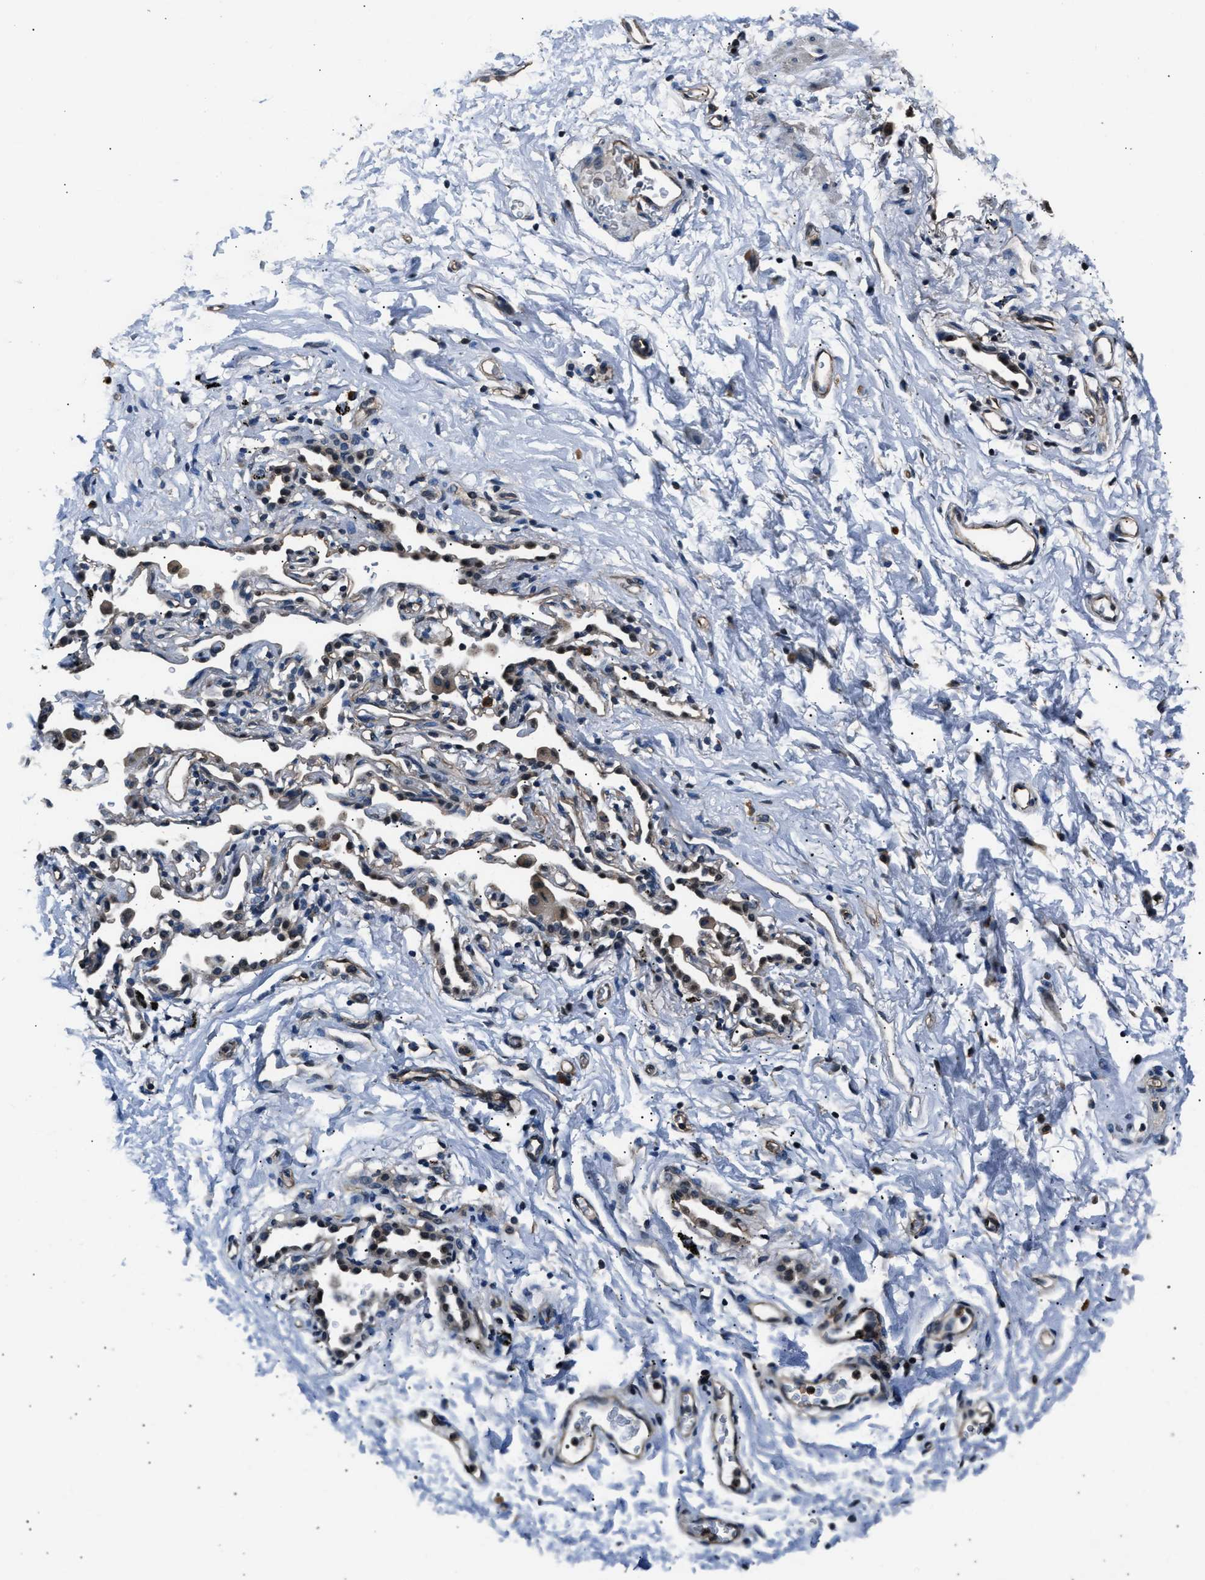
{"staining": {"intensity": "moderate", "quantity": "25%-75%", "location": "cytoplasmic/membranous"}, "tissue": "adipose tissue", "cell_type": "Adipocytes", "image_type": "normal", "snomed": [{"axis": "morphology", "description": "Normal tissue, NOS"}, {"axis": "topography", "description": "Cartilage tissue"}, {"axis": "topography", "description": "Bronchus"}], "caption": "An image showing moderate cytoplasmic/membranous staining in approximately 25%-75% of adipocytes in unremarkable adipose tissue, as visualized by brown immunohistochemical staining.", "gene": "DFFA", "patient": {"sex": "female", "age": 53}}